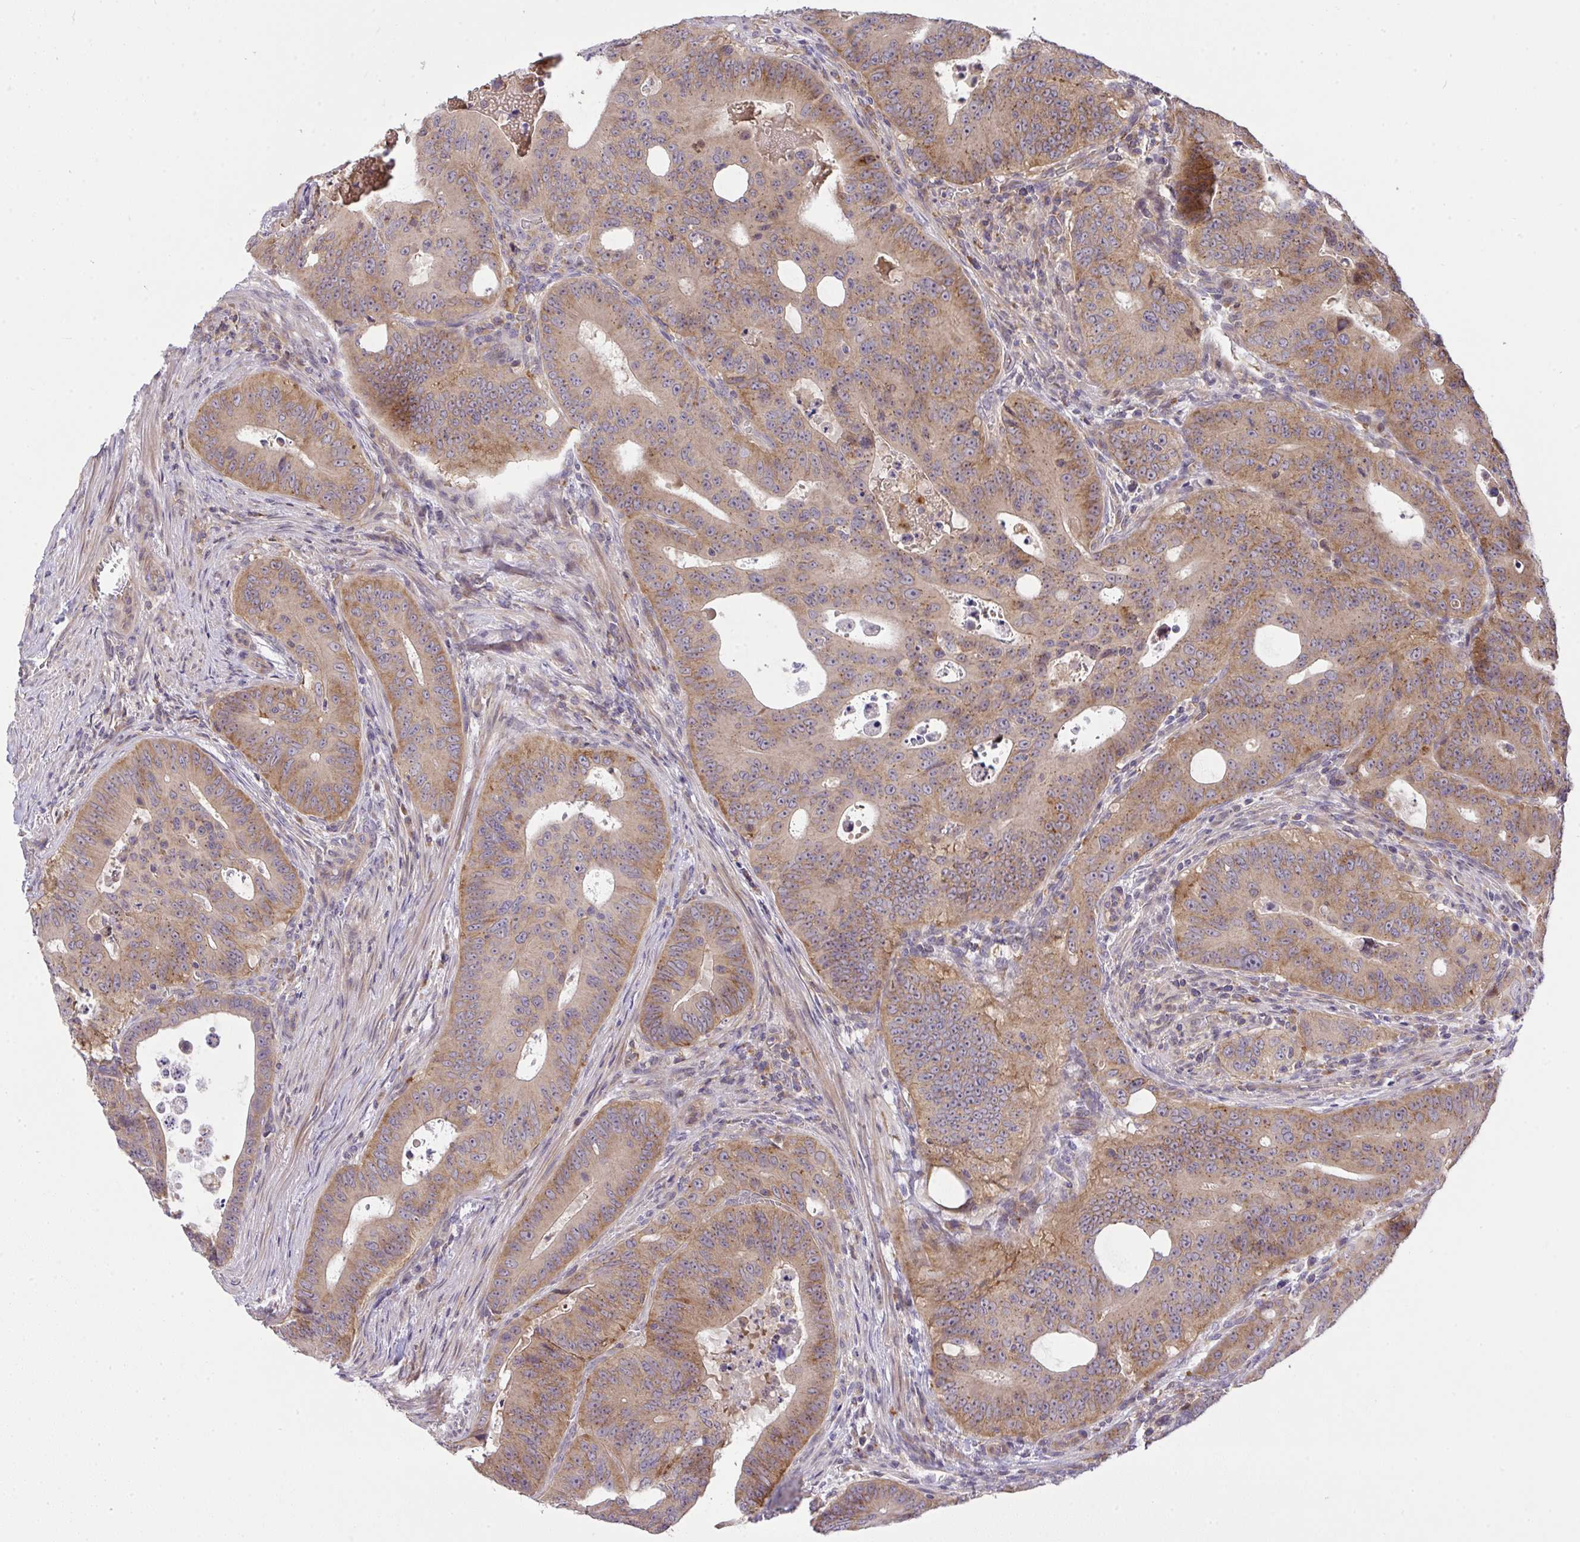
{"staining": {"intensity": "moderate", "quantity": "25%-75%", "location": "cytoplasmic/membranous"}, "tissue": "colorectal cancer", "cell_type": "Tumor cells", "image_type": "cancer", "snomed": [{"axis": "morphology", "description": "Adenocarcinoma, NOS"}, {"axis": "topography", "description": "Colon"}], "caption": "Adenocarcinoma (colorectal) stained with immunohistochemistry (IHC) reveals moderate cytoplasmic/membranous expression in about 25%-75% of tumor cells.", "gene": "SLC9A6", "patient": {"sex": "male", "age": 62}}